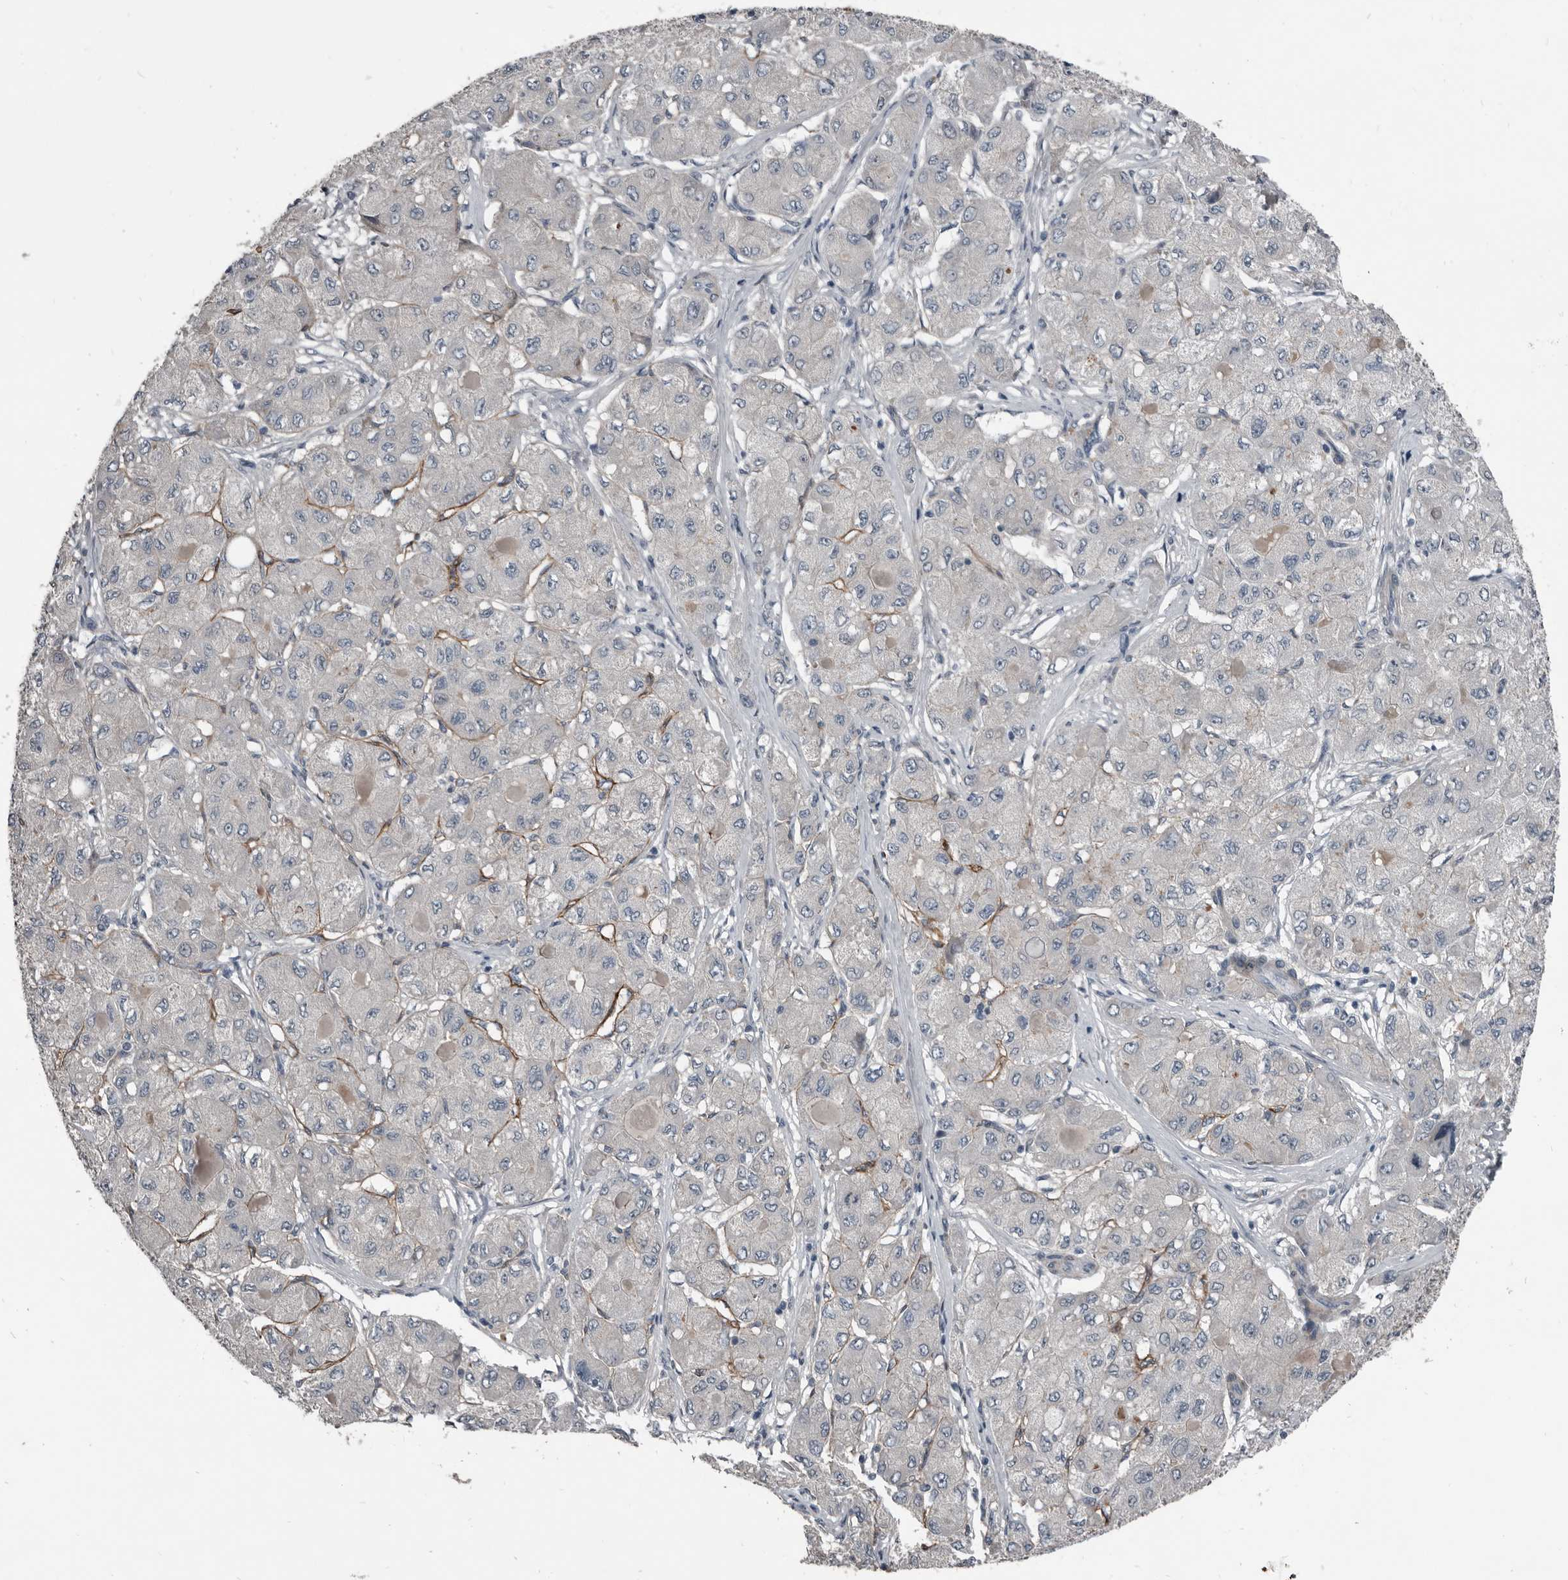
{"staining": {"intensity": "negative", "quantity": "none", "location": "none"}, "tissue": "liver cancer", "cell_type": "Tumor cells", "image_type": "cancer", "snomed": [{"axis": "morphology", "description": "Carcinoma, Hepatocellular, NOS"}, {"axis": "topography", "description": "Liver"}], "caption": "The micrograph demonstrates no staining of tumor cells in liver hepatocellular carcinoma.", "gene": "C1orf216", "patient": {"sex": "male", "age": 80}}